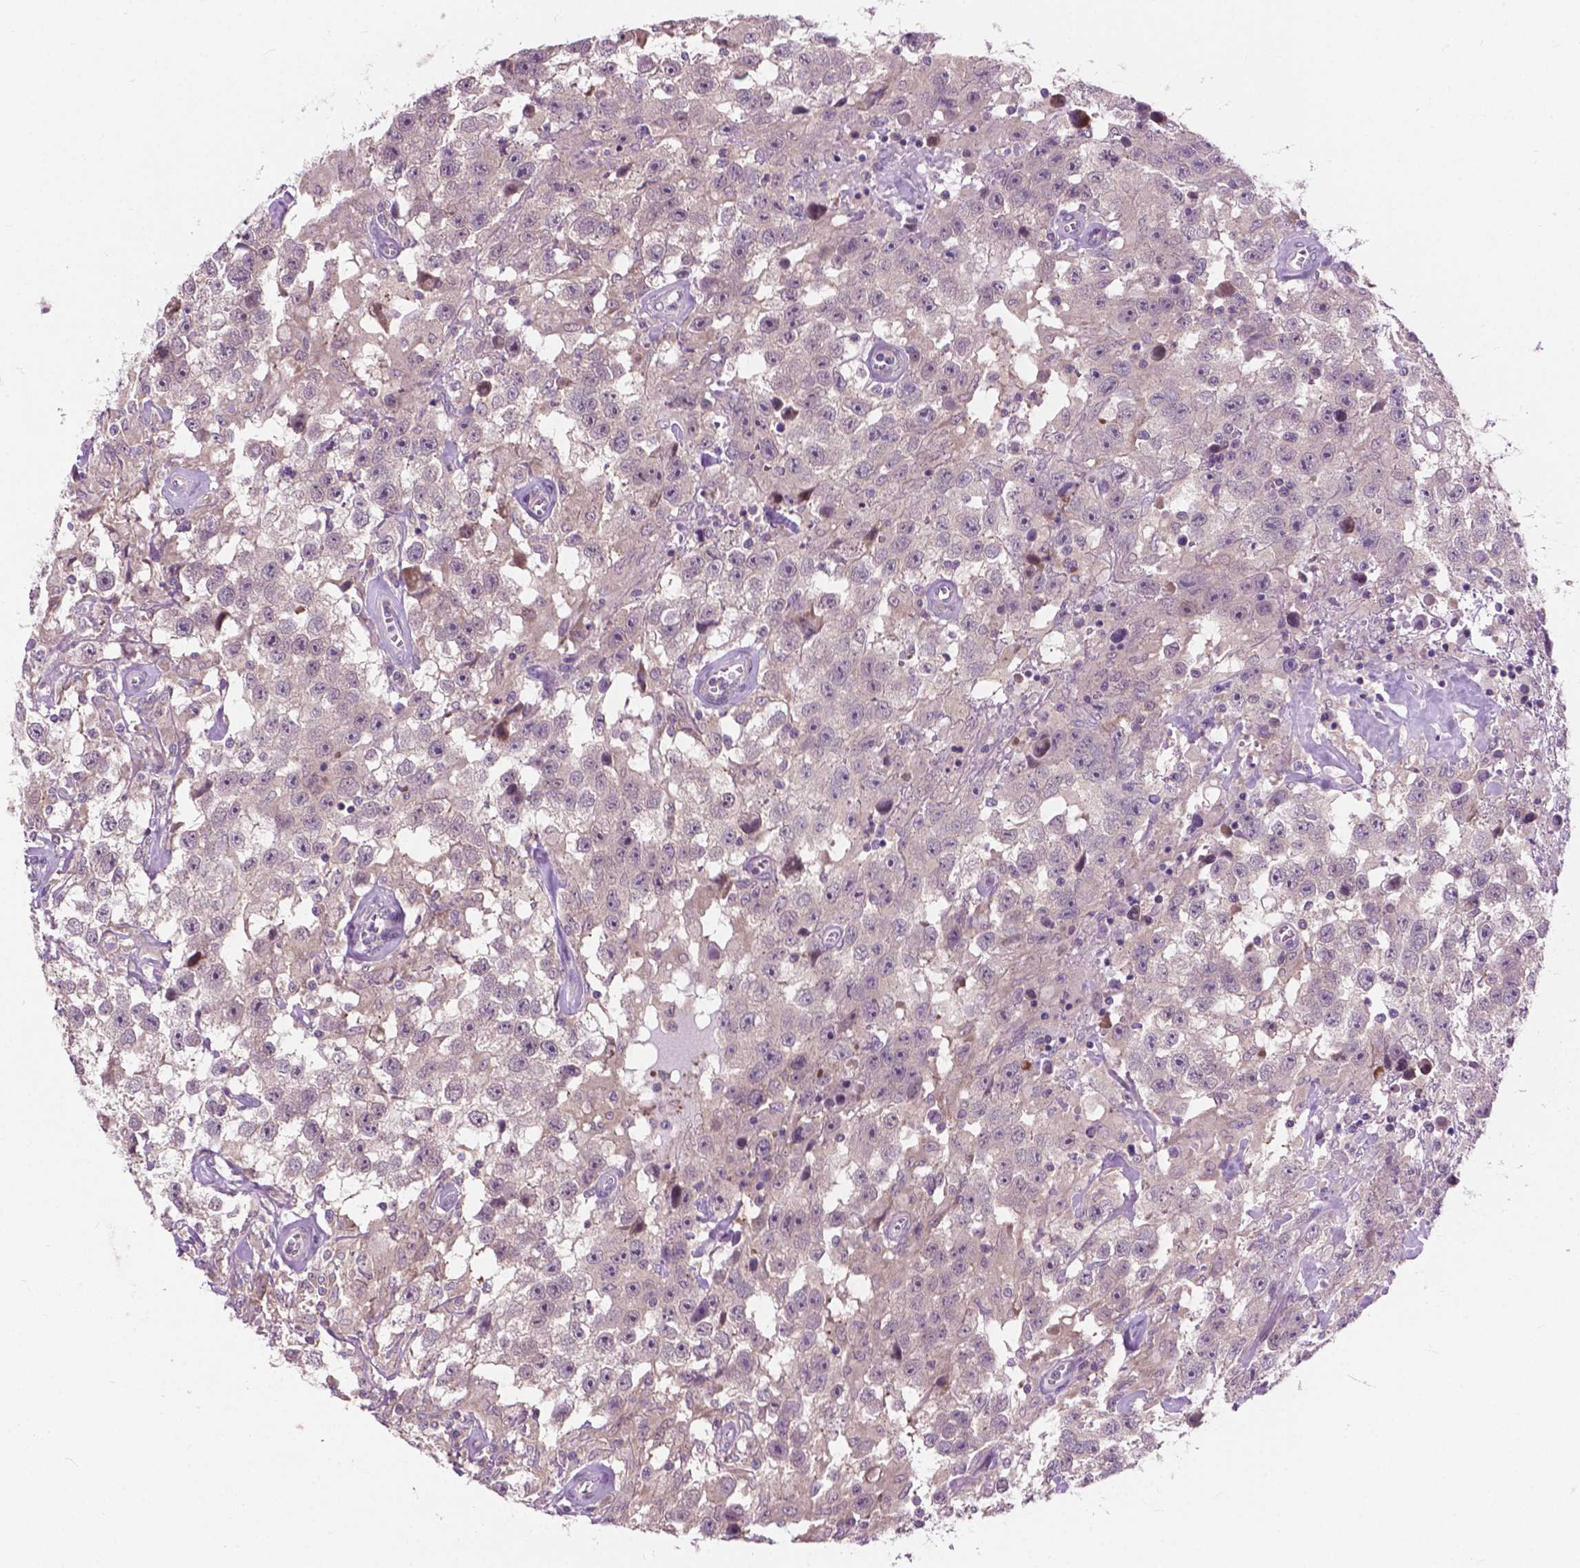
{"staining": {"intensity": "negative", "quantity": "none", "location": "none"}, "tissue": "testis cancer", "cell_type": "Tumor cells", "image_type": "cancer", "snomed": [{"axis": "morphology", "description": "Seminoma, NOS"}, {"axis": "topography", "description": "Testis"}], "caption": "An immunohistochemistry photomicrograph of testis cancer (seminoma) is shown. There is no staining in tumor cells of testis cancer (seminoma).", "gene": "MZT1", "patient": {"sex": "male", "age": 43}}